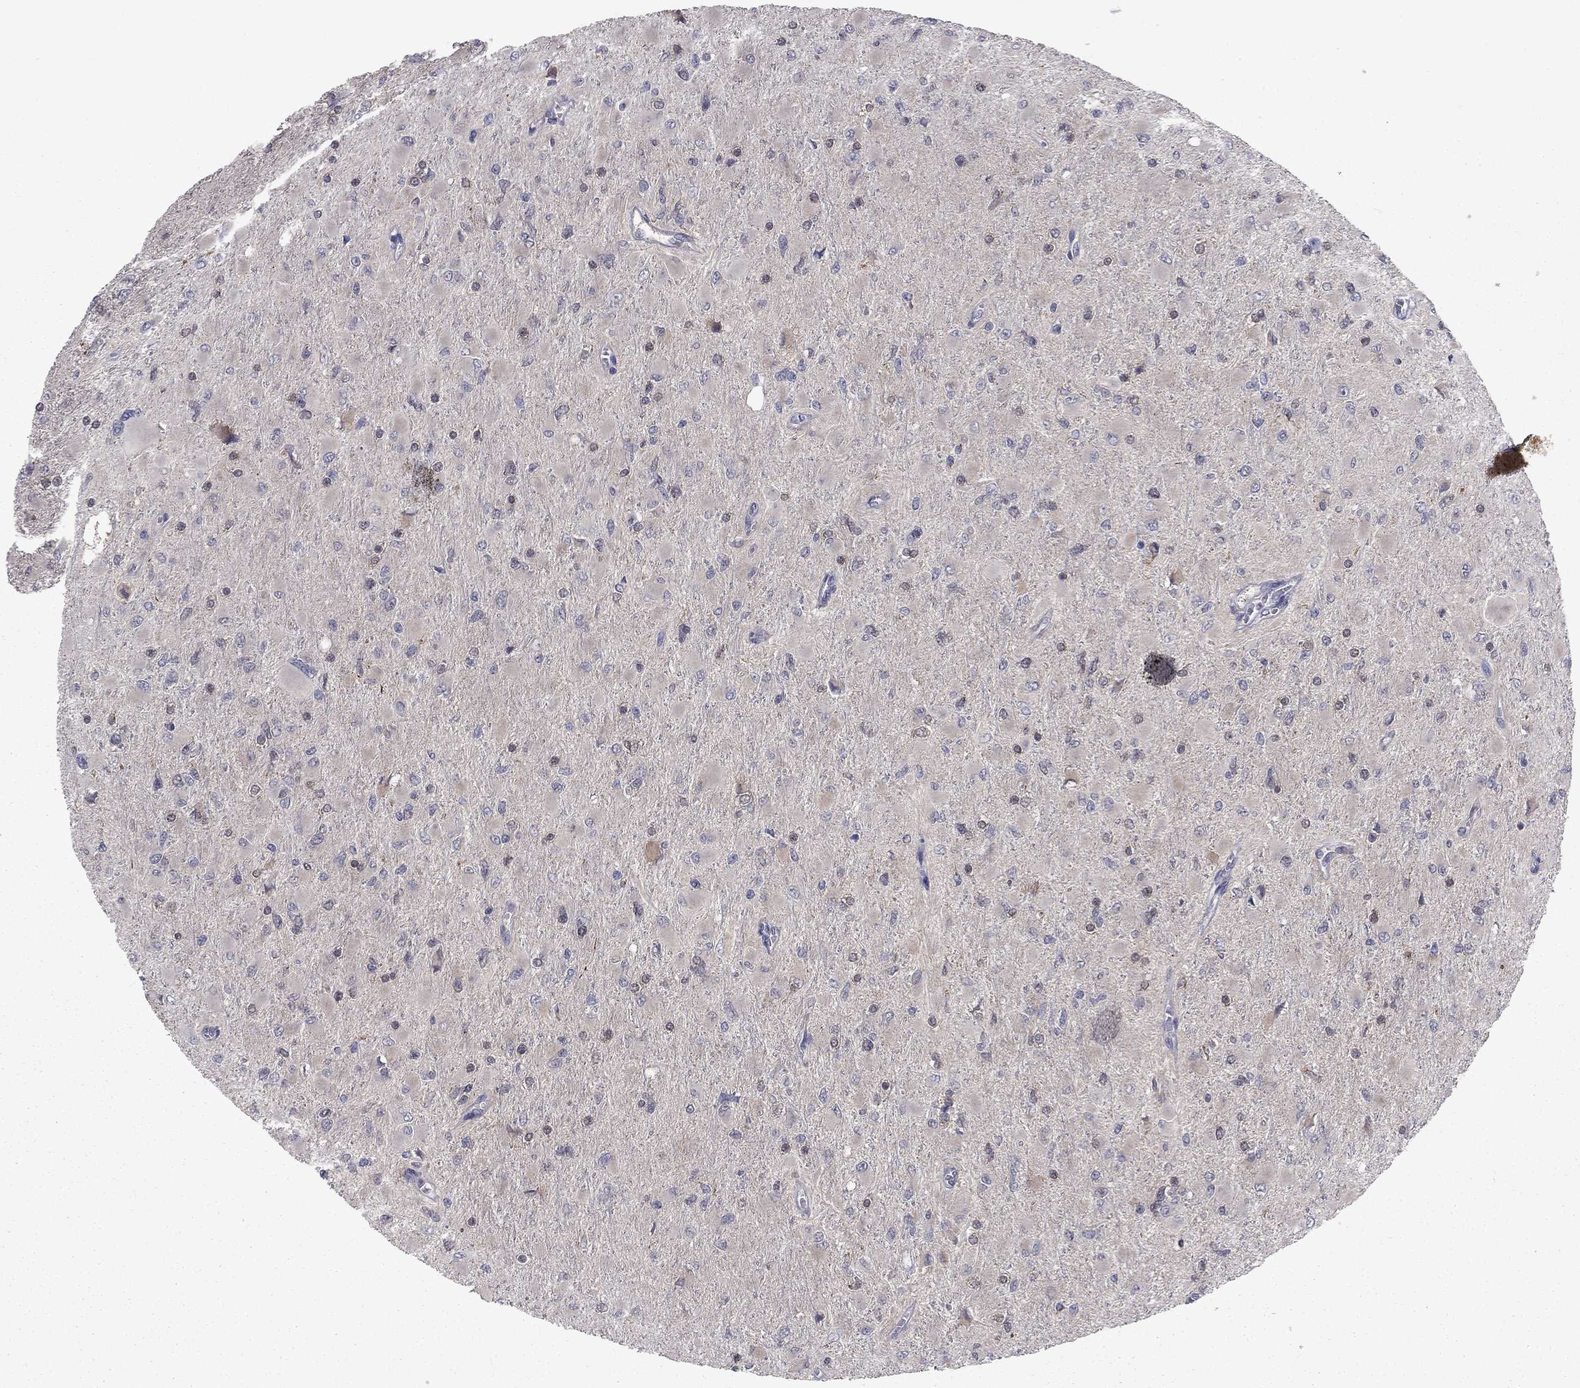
{"staining": {"intensity": "negative", "quantity": "none", "location": "none"}, "tissue": "glioma", "cell_type": "Tumor cells", "image_type": "cancer", "snomed": [{"axis": "morphology", "description": "Glioma, malignant, High grade"}, {"axis": "topography", "description": "Cerebral cortex"}], "caption": "An IHC image of glioma is shown. There is no staining in tumor cells of glioma.", "gene": "GRHPR", "patient": {"sex": "female", "age": 36}}